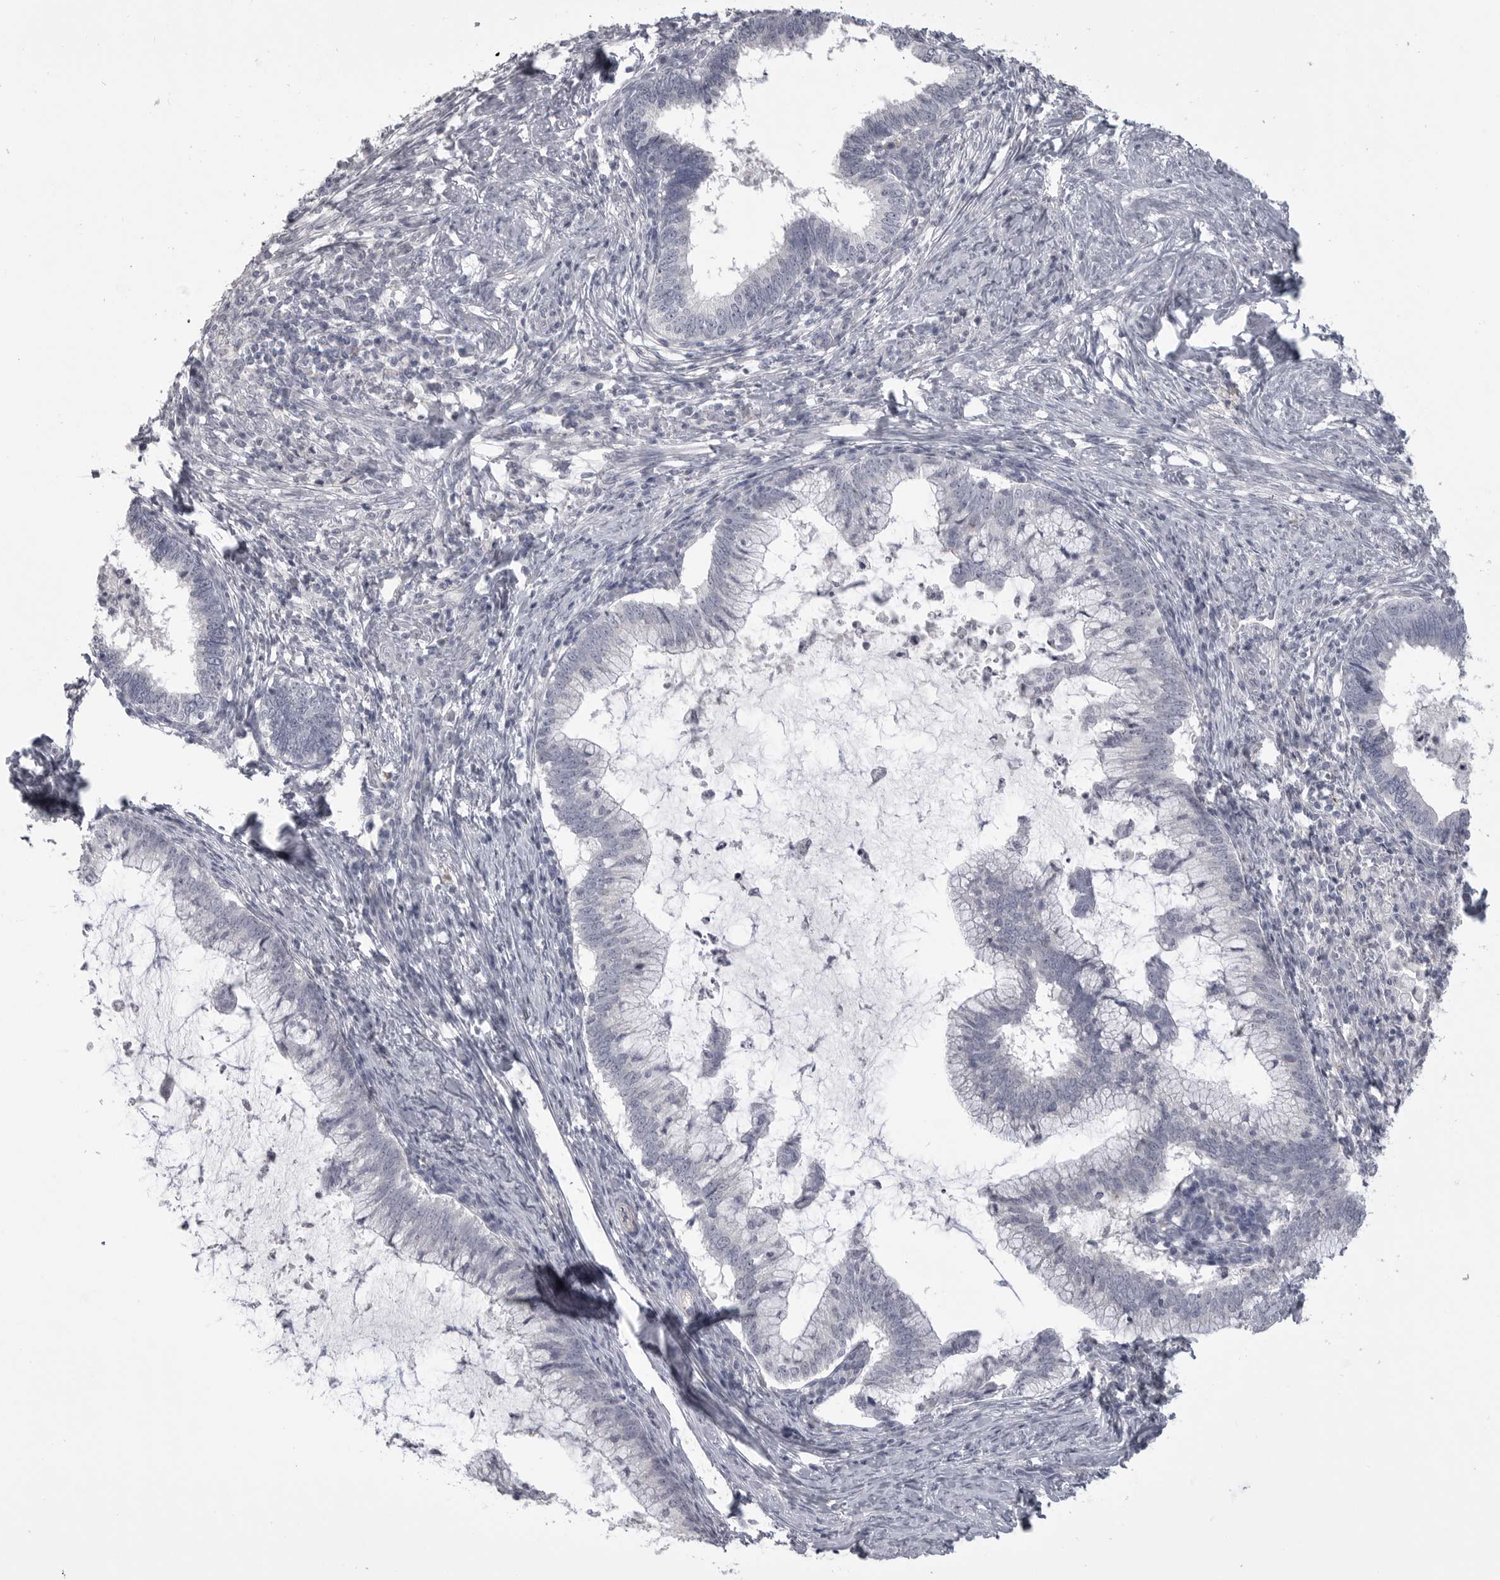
{"staining": {"intensity": "negative", "quantity": "none", "location": "none"}, "tissue": "cervical cancer", "cell_type": "Tumor cells", "image_type": "cancer", "snomed": [{"axis": "morphology", "description": "Adenocarcinoma, NOS"}, {"axis": "topography", "description": "Cervix"}], "caption": "Immunohistochemistry (IHC) histopathology image of cervical adenocarcinoma stained for a protein (brown), which demonstrates no staining in tumor cells. (DAB (3,3'-diaminobenzidine) immunohistochemistry (IHC), high magnification).", "gene": "SERPING1", "patient": {"sex": "female", "age": 36}}